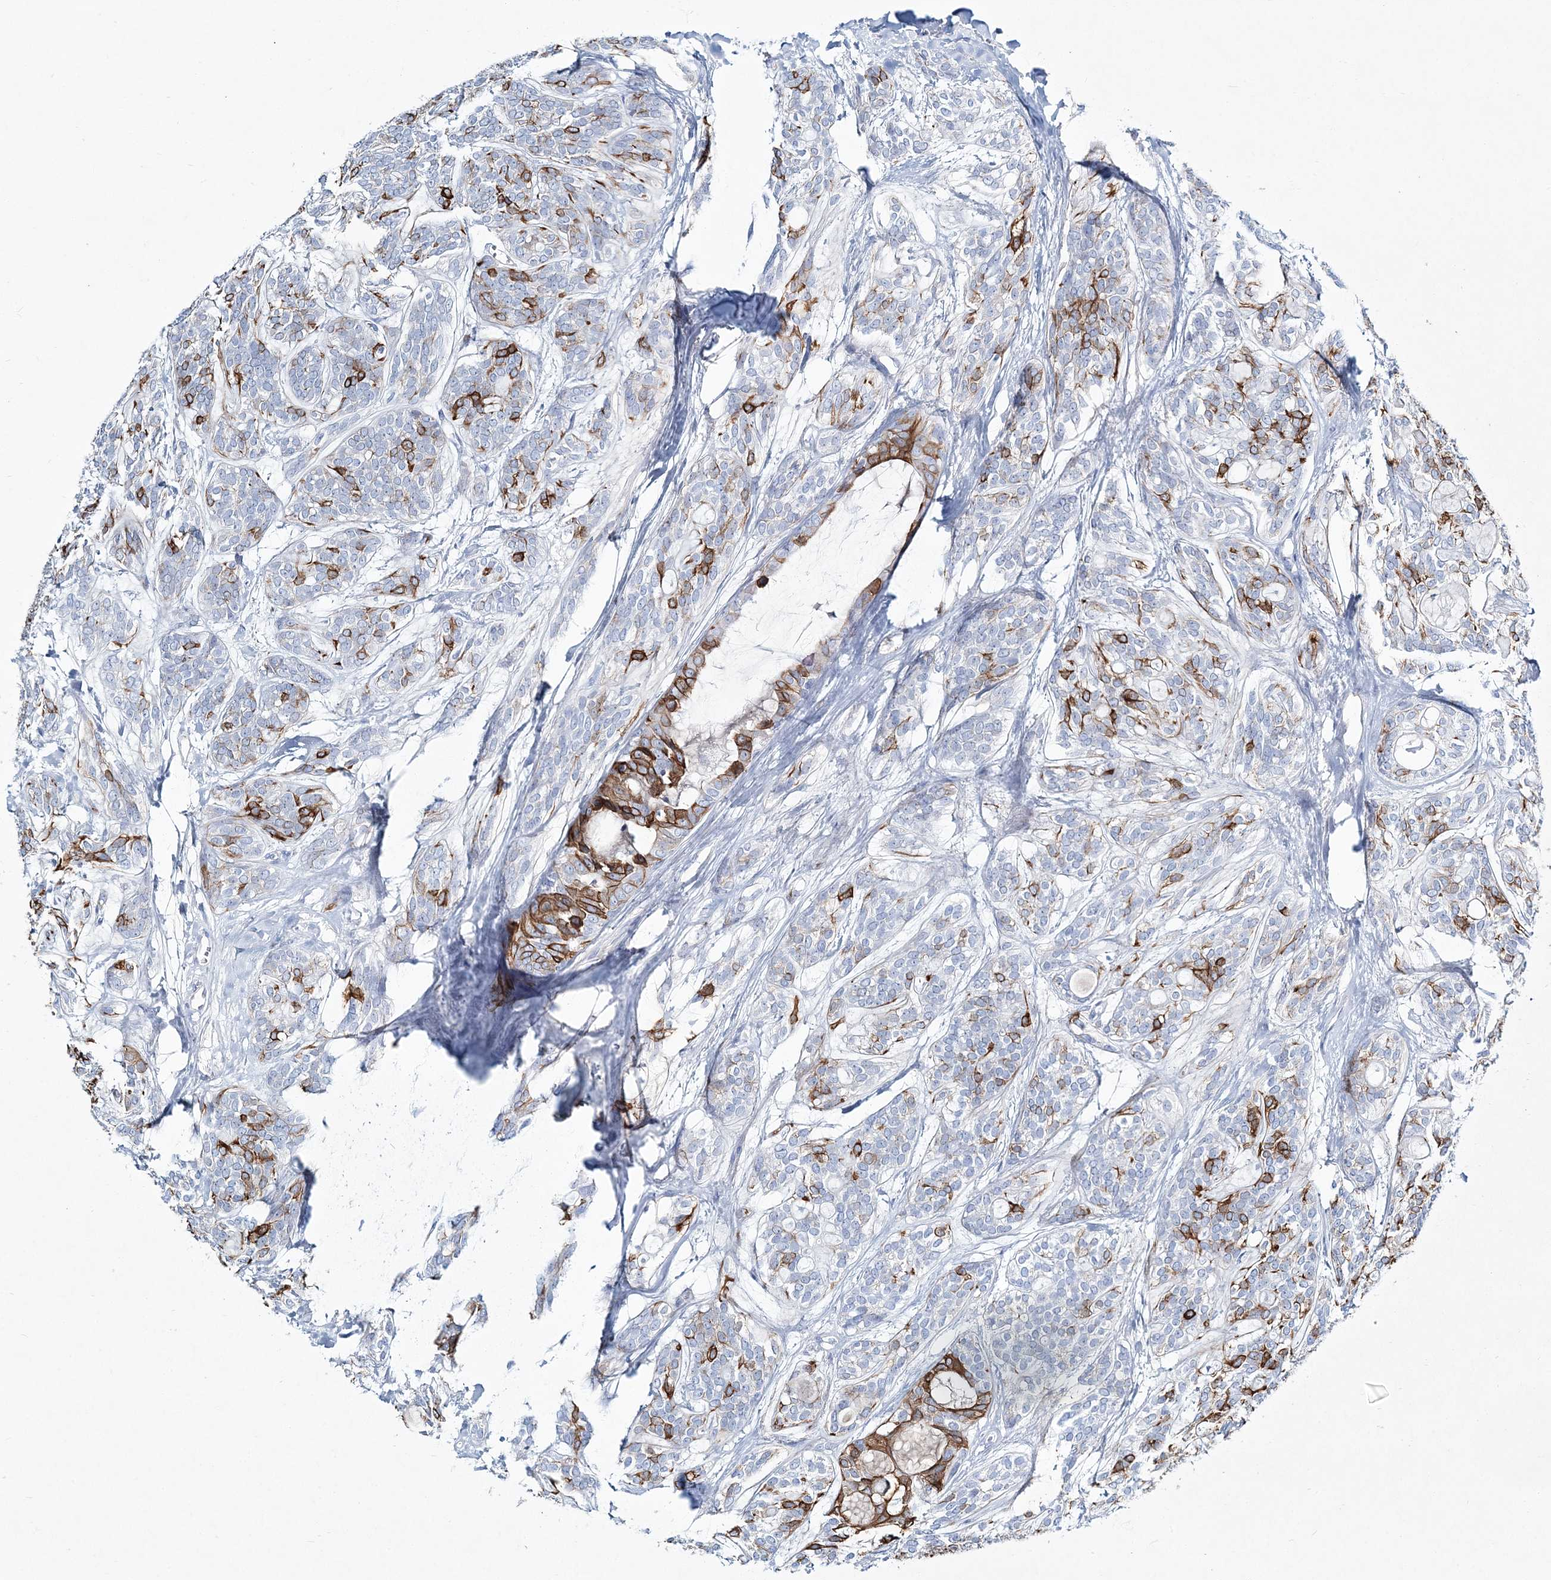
{"staining": {"intensity": "strong", "quantity": "25%-75%", "location": "cytoplasmic/membranous"}, "tissue": "head and neck cancer", "cell_type": "Tumor cells", "image_type": "cancer", "snomed": [{"axis": "morphology", "description": "Adenocarcinoma, NOS"}, {"axis": "topography", "description": "Head-Neck"}], "caption": "A brown stain highlights strong cytoplasmic/membranous positivity of a protein in human head and neck adenocarcinoma tumor cells.", "gene": "ADGRL1", "patient": {"sex": "male", "age": 66}}